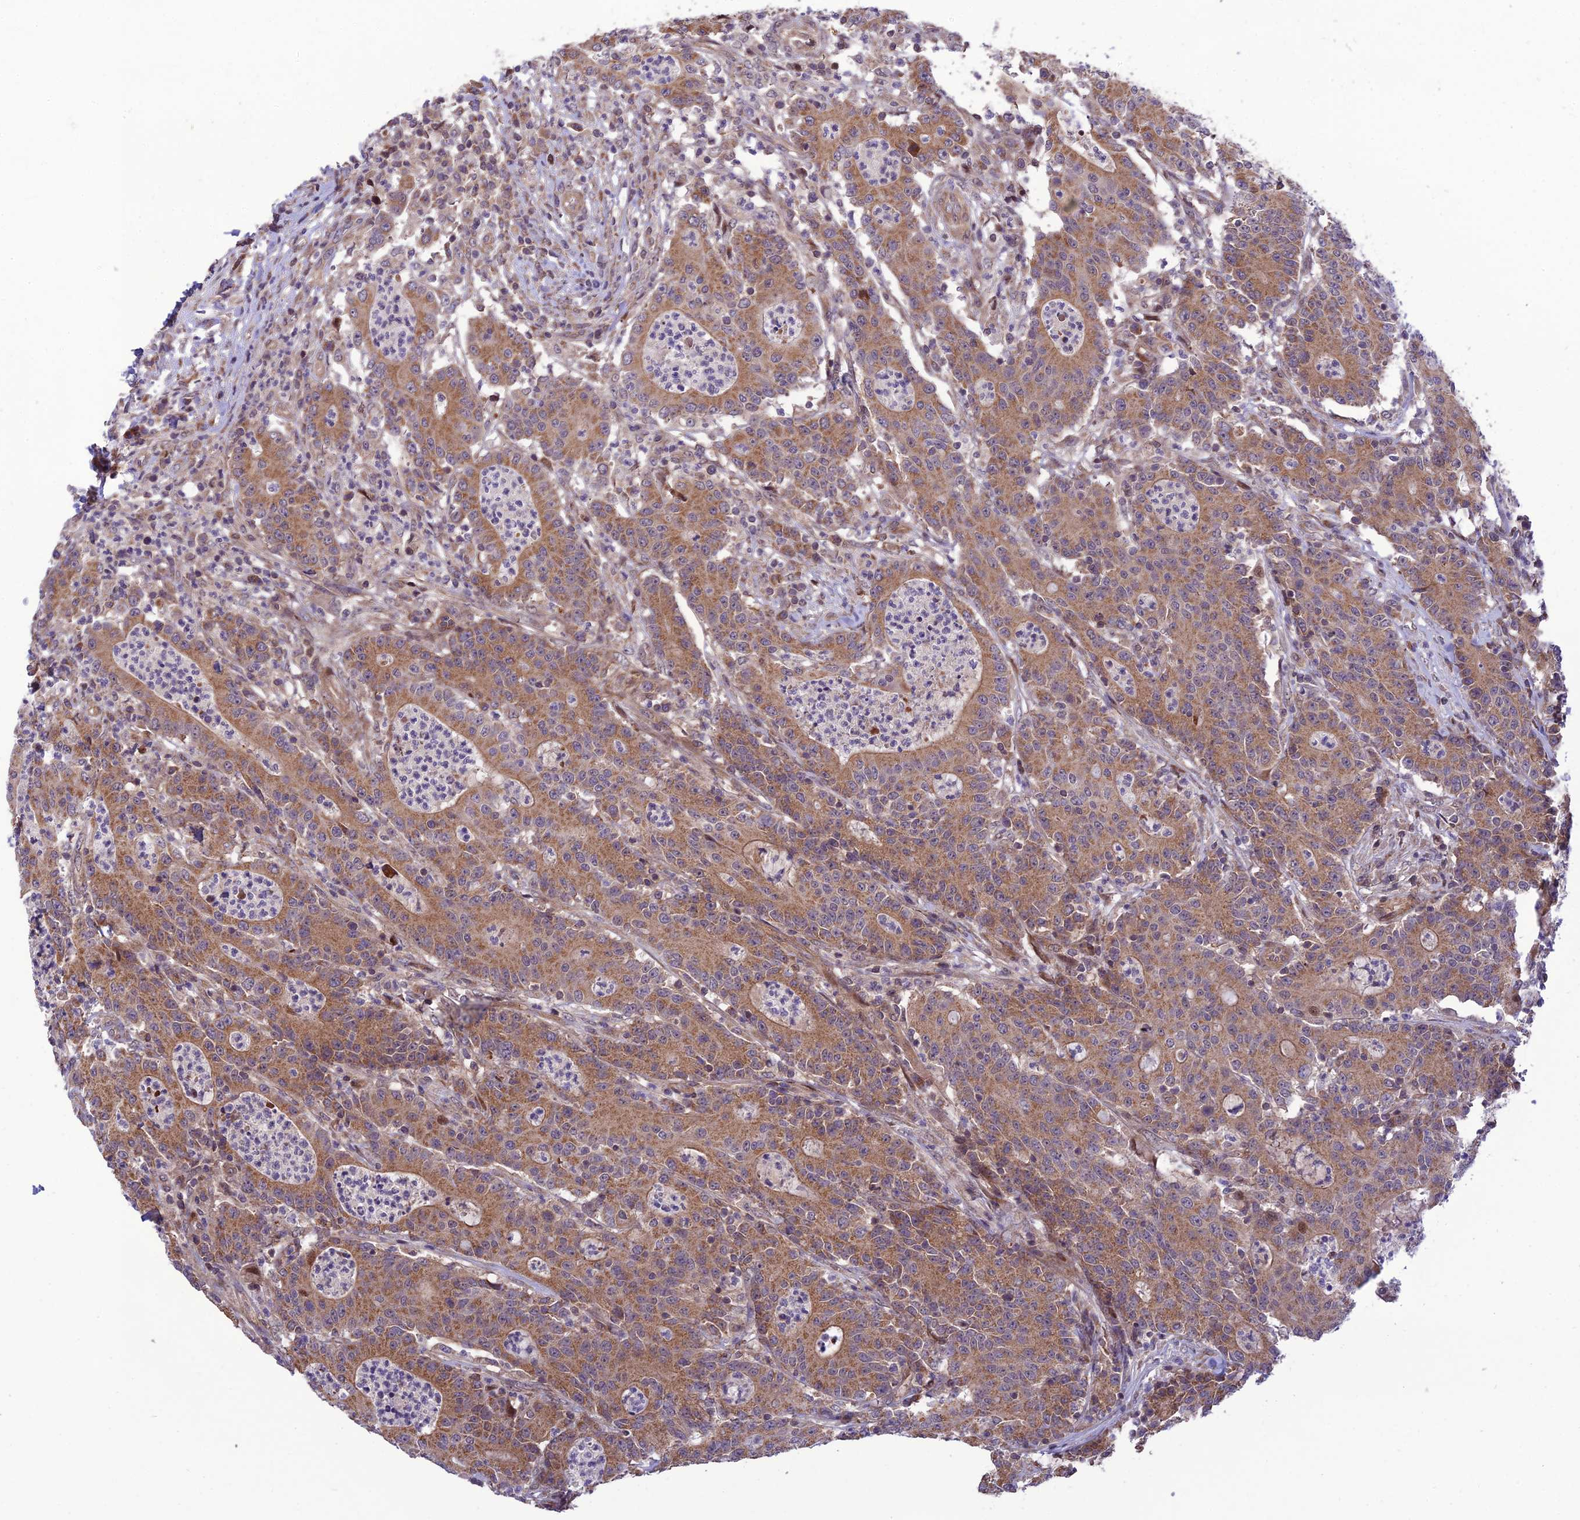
{"staining": {"intensity": "moderate", "quantity": ">75%", "location": "cytoplasmic/membranous"}, "tissue": "colorectal cancer", "cell_type": "Tumor cells", "image_type": "cancer", "snomed": [{"axis": "morphology", "description": "Adenocarcinoma, NOS"}, {"axis": "topography", "description": "Colon"}], "caption": "Human colorectal cancer stained with a protein marker exhibits moderate staining in tumor cells.", "gene": "PLEKHG2", "patient": {"sex": "male", "age": 83}}